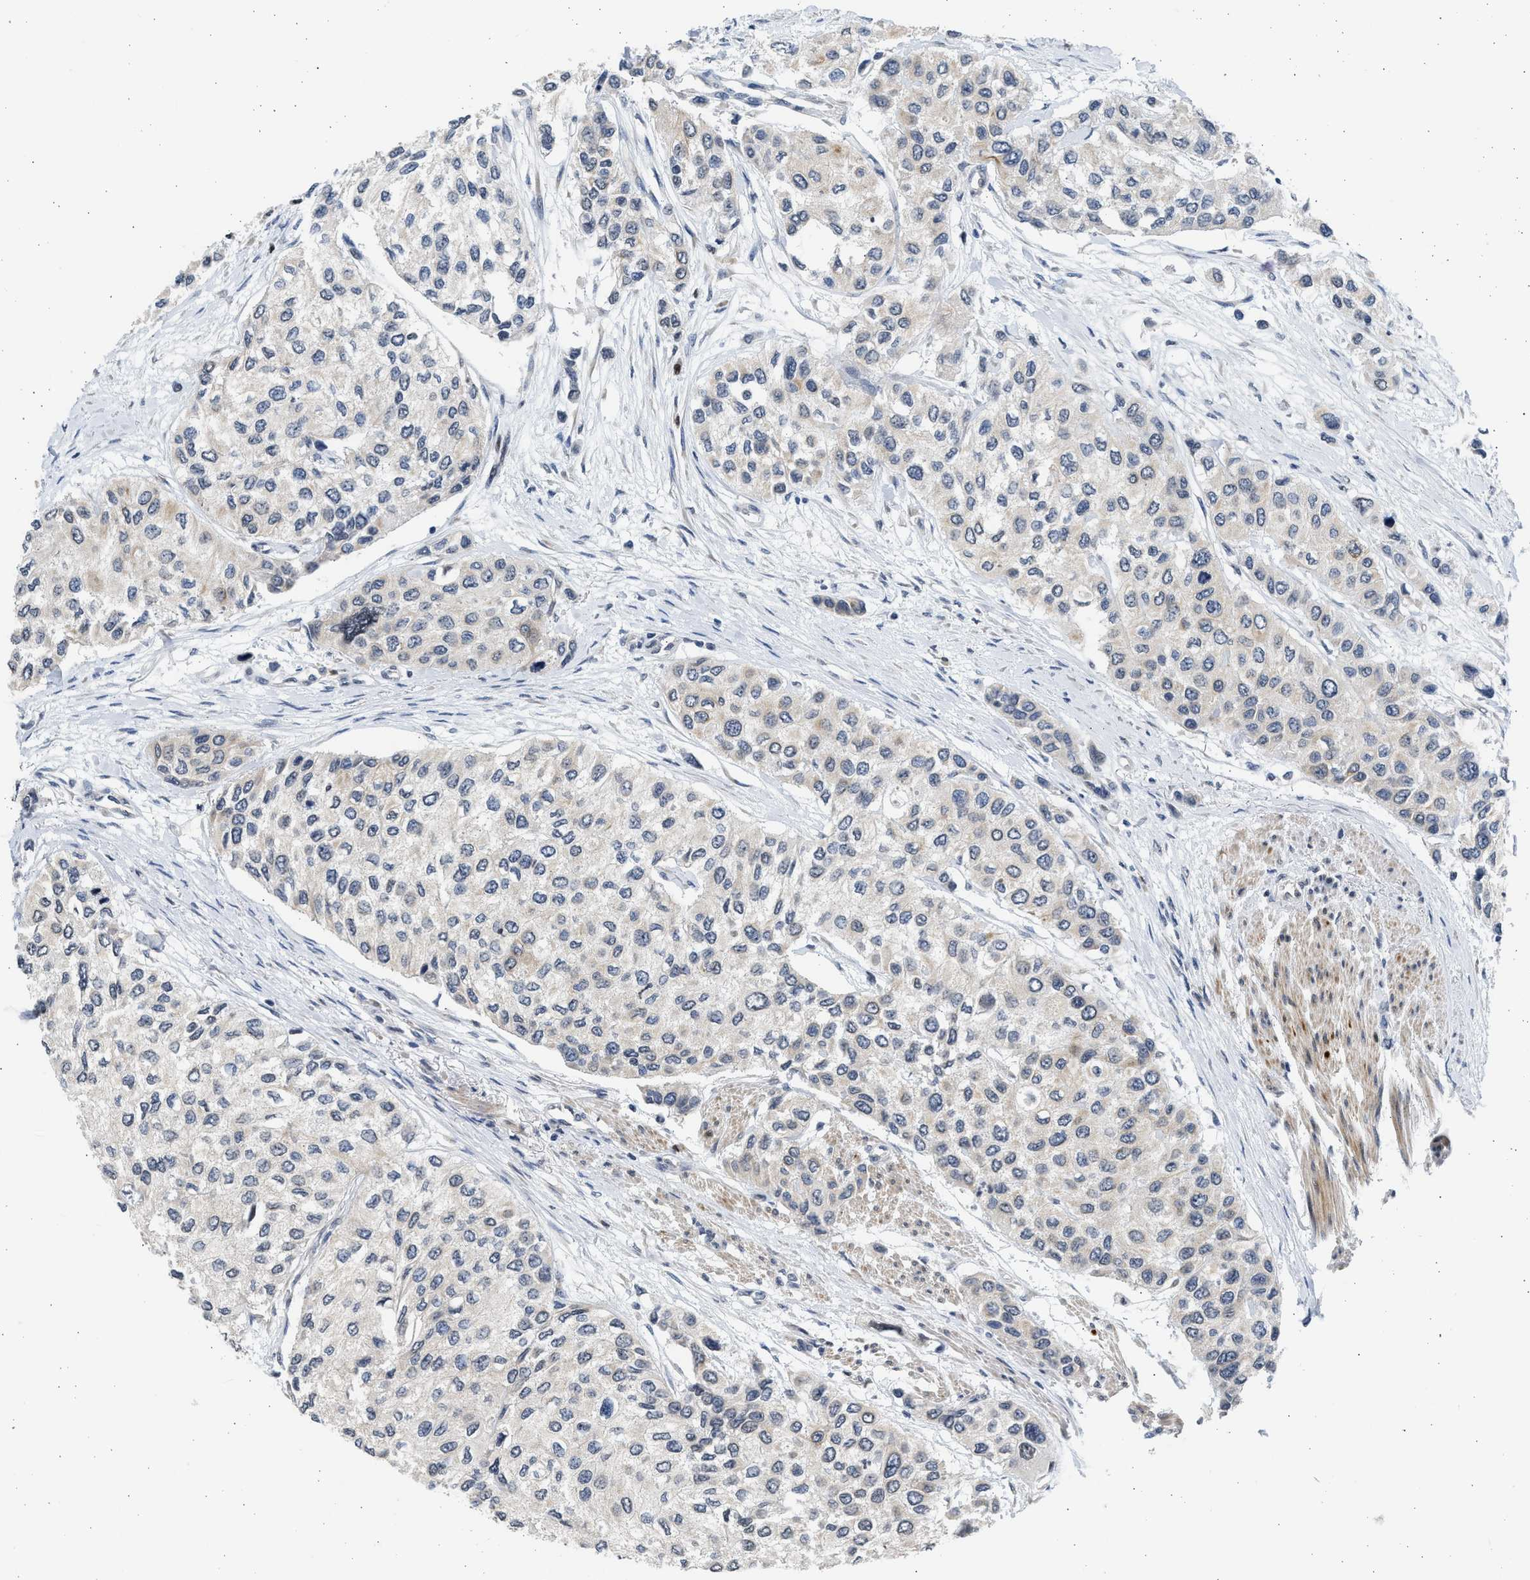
{"staining": {"intensity": "weak", "quantity": "<25%", "location": "cytoplasmic/membranous"}, "tissue": "urothelial cancer", "cell_type": "Tumor cells", "image_type": "cancer", "snomed": [{"axis": "morphology", "description": "Urothelial carcinoma, High grade"}, {"axis": "topography", "description": "Urinary bladder"}], "caption": "DAB immunohistochemical staining of human urothelial cancer shows no significant expression in tumor cells.", "gene": "HMGN3", "patient": {"sex": "female", "age": 56}}